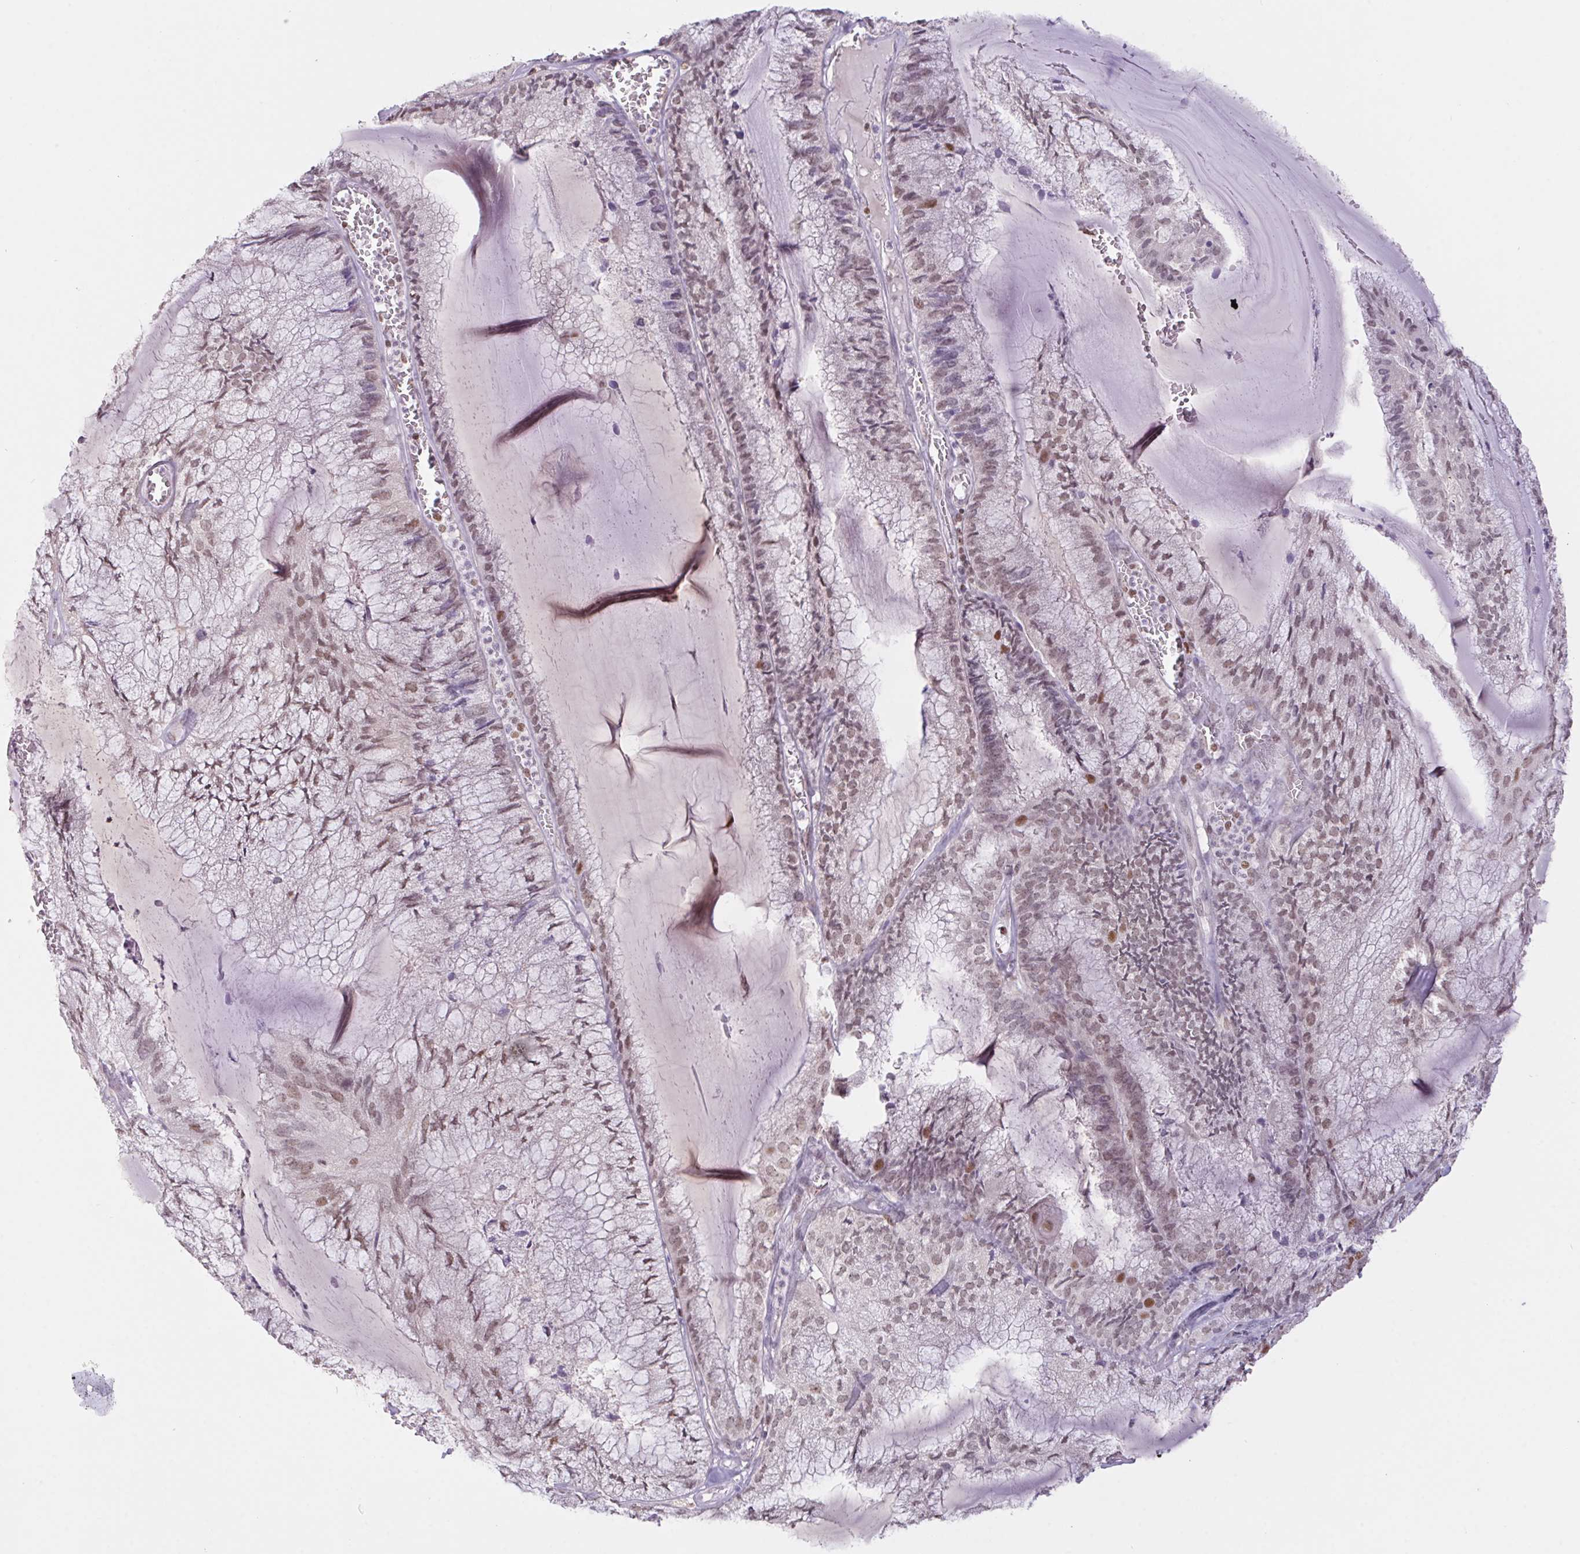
{"staining": {"intensity": "weak", "quantity": "25%-75%", "location": "nuclear"}, "tissue": "endometrial cancer", "cell_type": "Tumor cells", "image_type": "cancer", "snomed": [{"axis": "morphology", "description": "Carcinoma, NOS"}, {"axis": "topography", "description": "Endometrium"}], "caption": "High-power microscopy captured an IHC micrograph of carcinoma (endometrial), revealing weak nuclear positivity in approximately 25%-75% of tumor cells. (Brightfield microscopy of DAB IHC at high magnification).", "gene": "POLD3", "patient": {"sex": "female", "age": 62}}